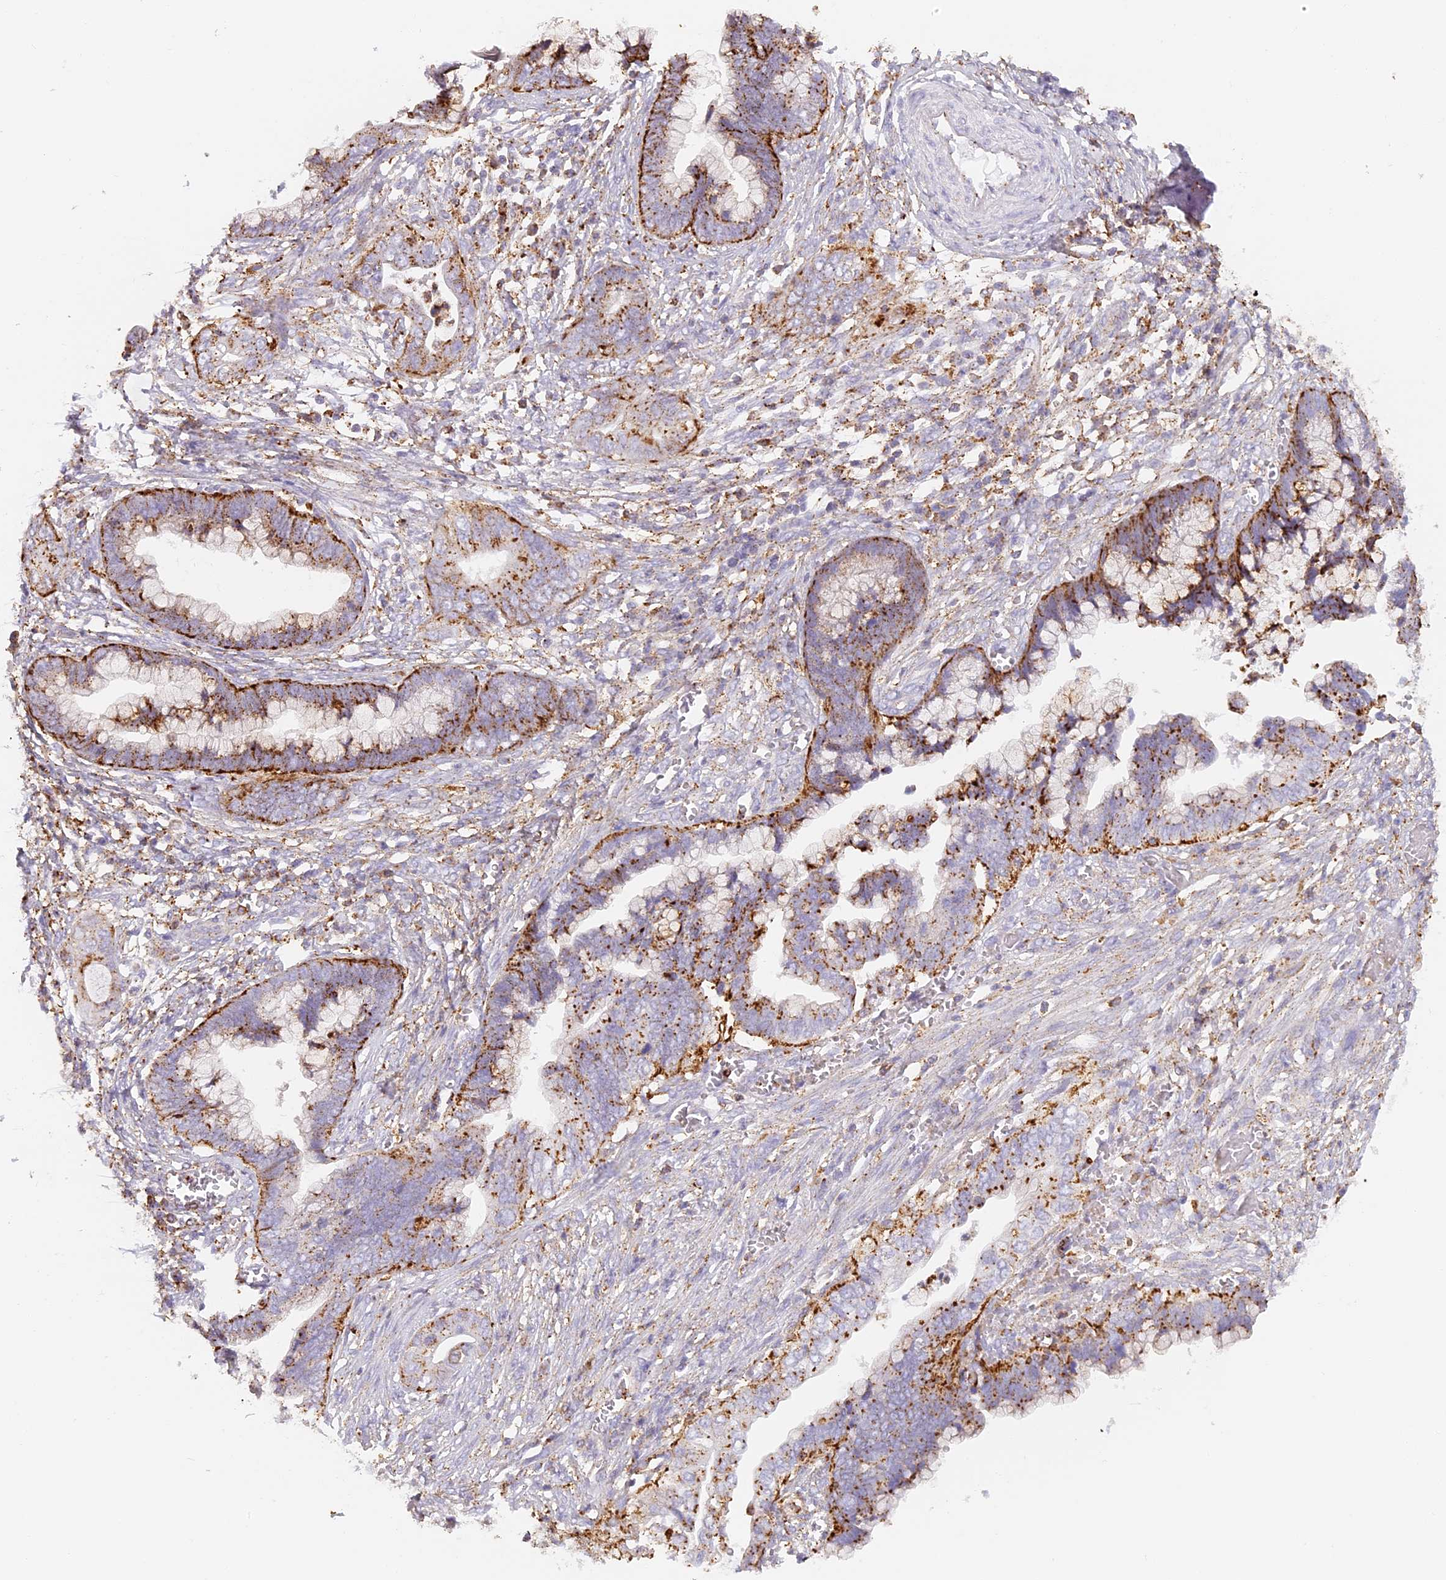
{"staining": {"intensity": "moderate", "quantity": ">75%", "location": "cytoplasmic/membranous"}, "tissue": "cervical cancer", "cell_type": "Tumor cells", "image_type": "cancer", "snomed": [{"axis": "morphology", "description": "Adenocarcinoma, NOS"}, {"axis": "topography", "description": "Cervix"}], "caption": "DAB immunohistochemical staining of human cervical cancer (adenocarcinoma) shows moderate cytoplasmic/membranous protein expression in about >75% of tumor cells.", "gene": "LAMP2", "patient": {"sex": "female", "age": 44}}